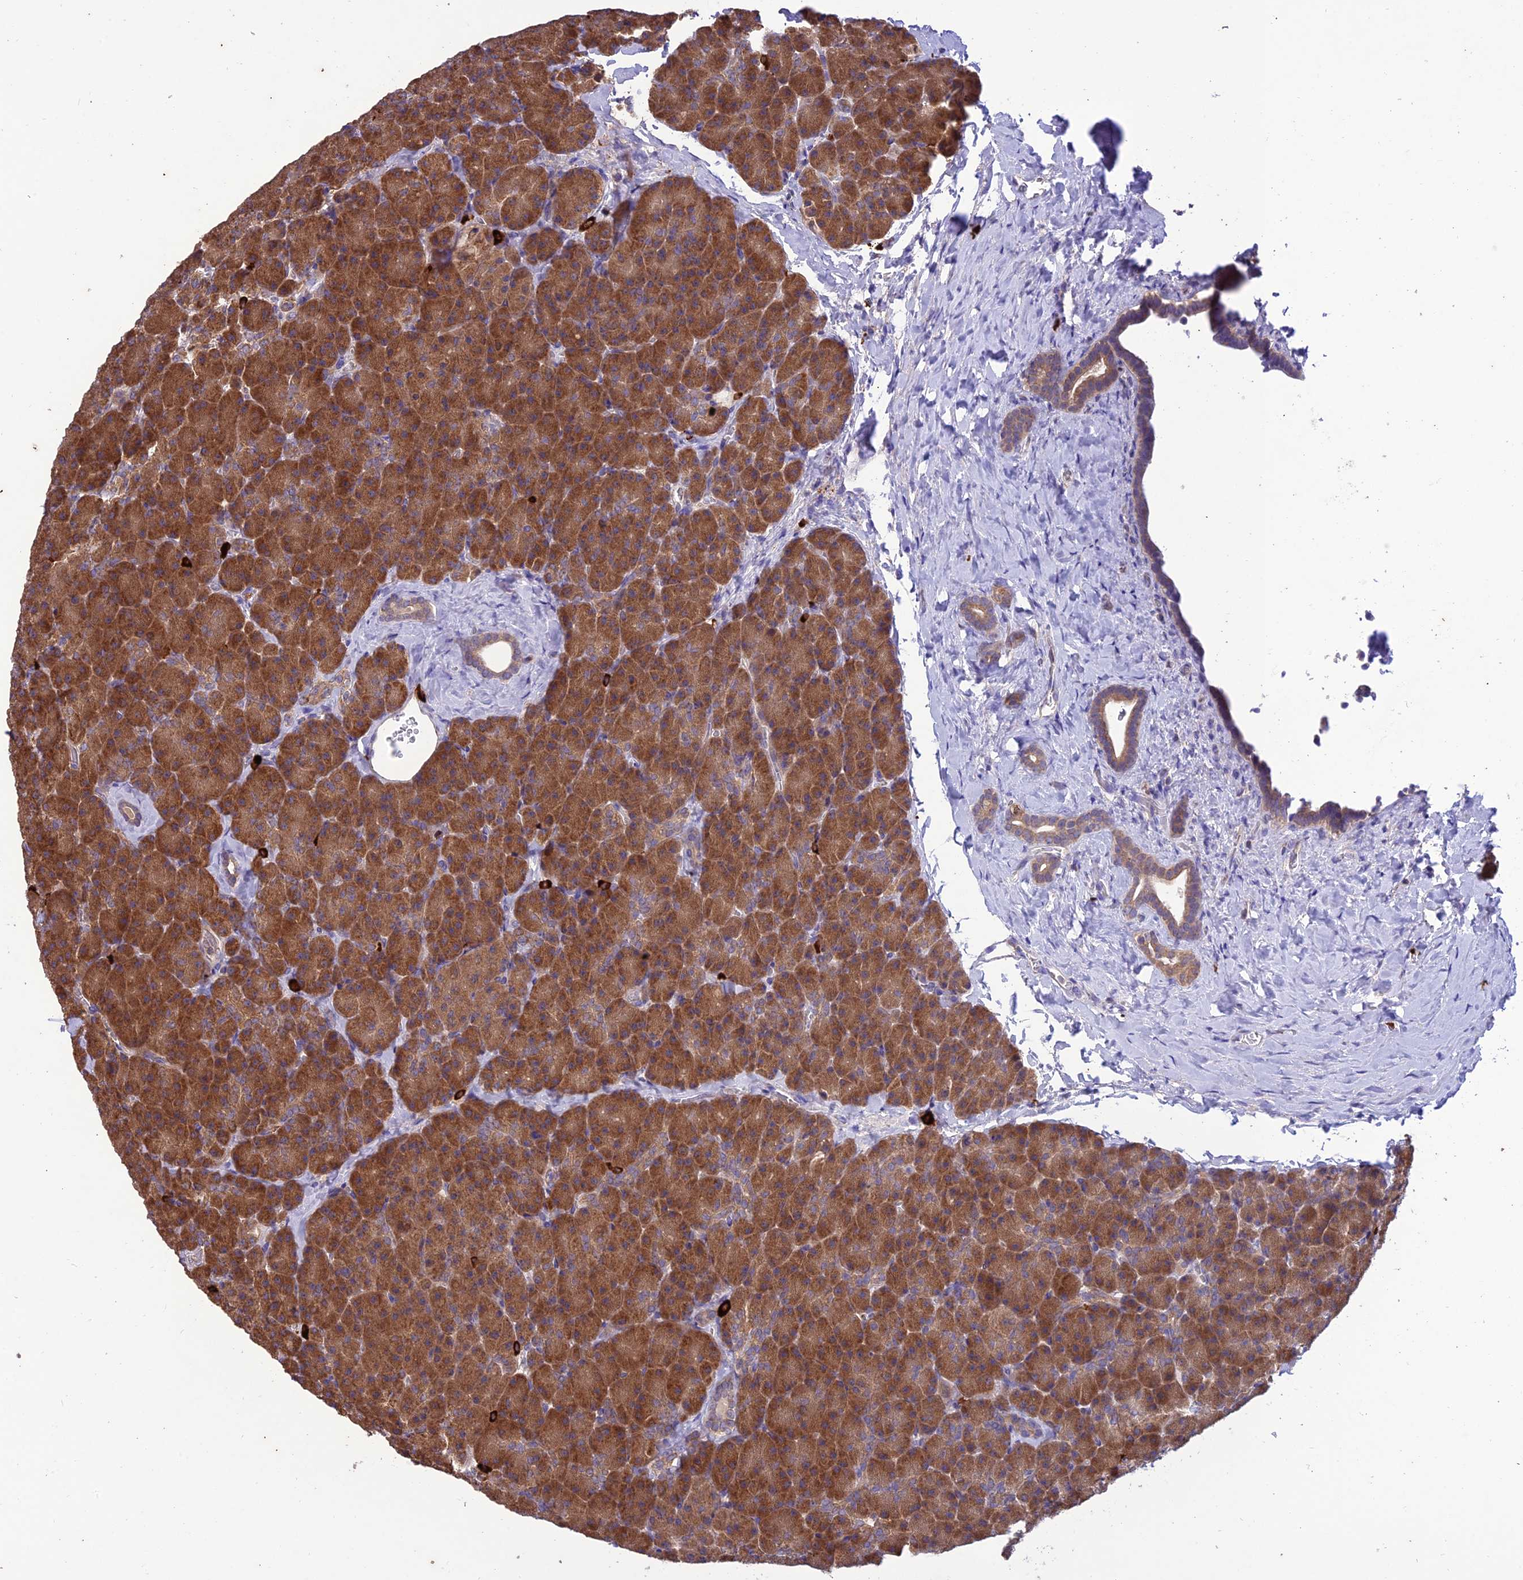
{"staining": {"intensity": "strong", "quantity": ">75%", "location": "cytoplasmic/membranous"}, "tissue": "pancreas", "cell_type": "Exocrine glandular cells", "image_type": "normal", "snomed": [{"axis": "morphology", "description": "Normal tissue, NOS"}, {"axis": "morphology", "description": "Carcinoid, malignant, NOS"}, {"axis": "topography", "description": "Pancreas"}], "caption": "This image demonstrates unremarkable pancreas stained with immunohistochemistry to label a protein in brown. The cytoplasmic/membranous of exocrine glandular cells show strong positivity for the protein. Nuclei are counter-stained blue.", "gene": "NDUFAF1", "patient": {"sex": "female", "age": 35}}